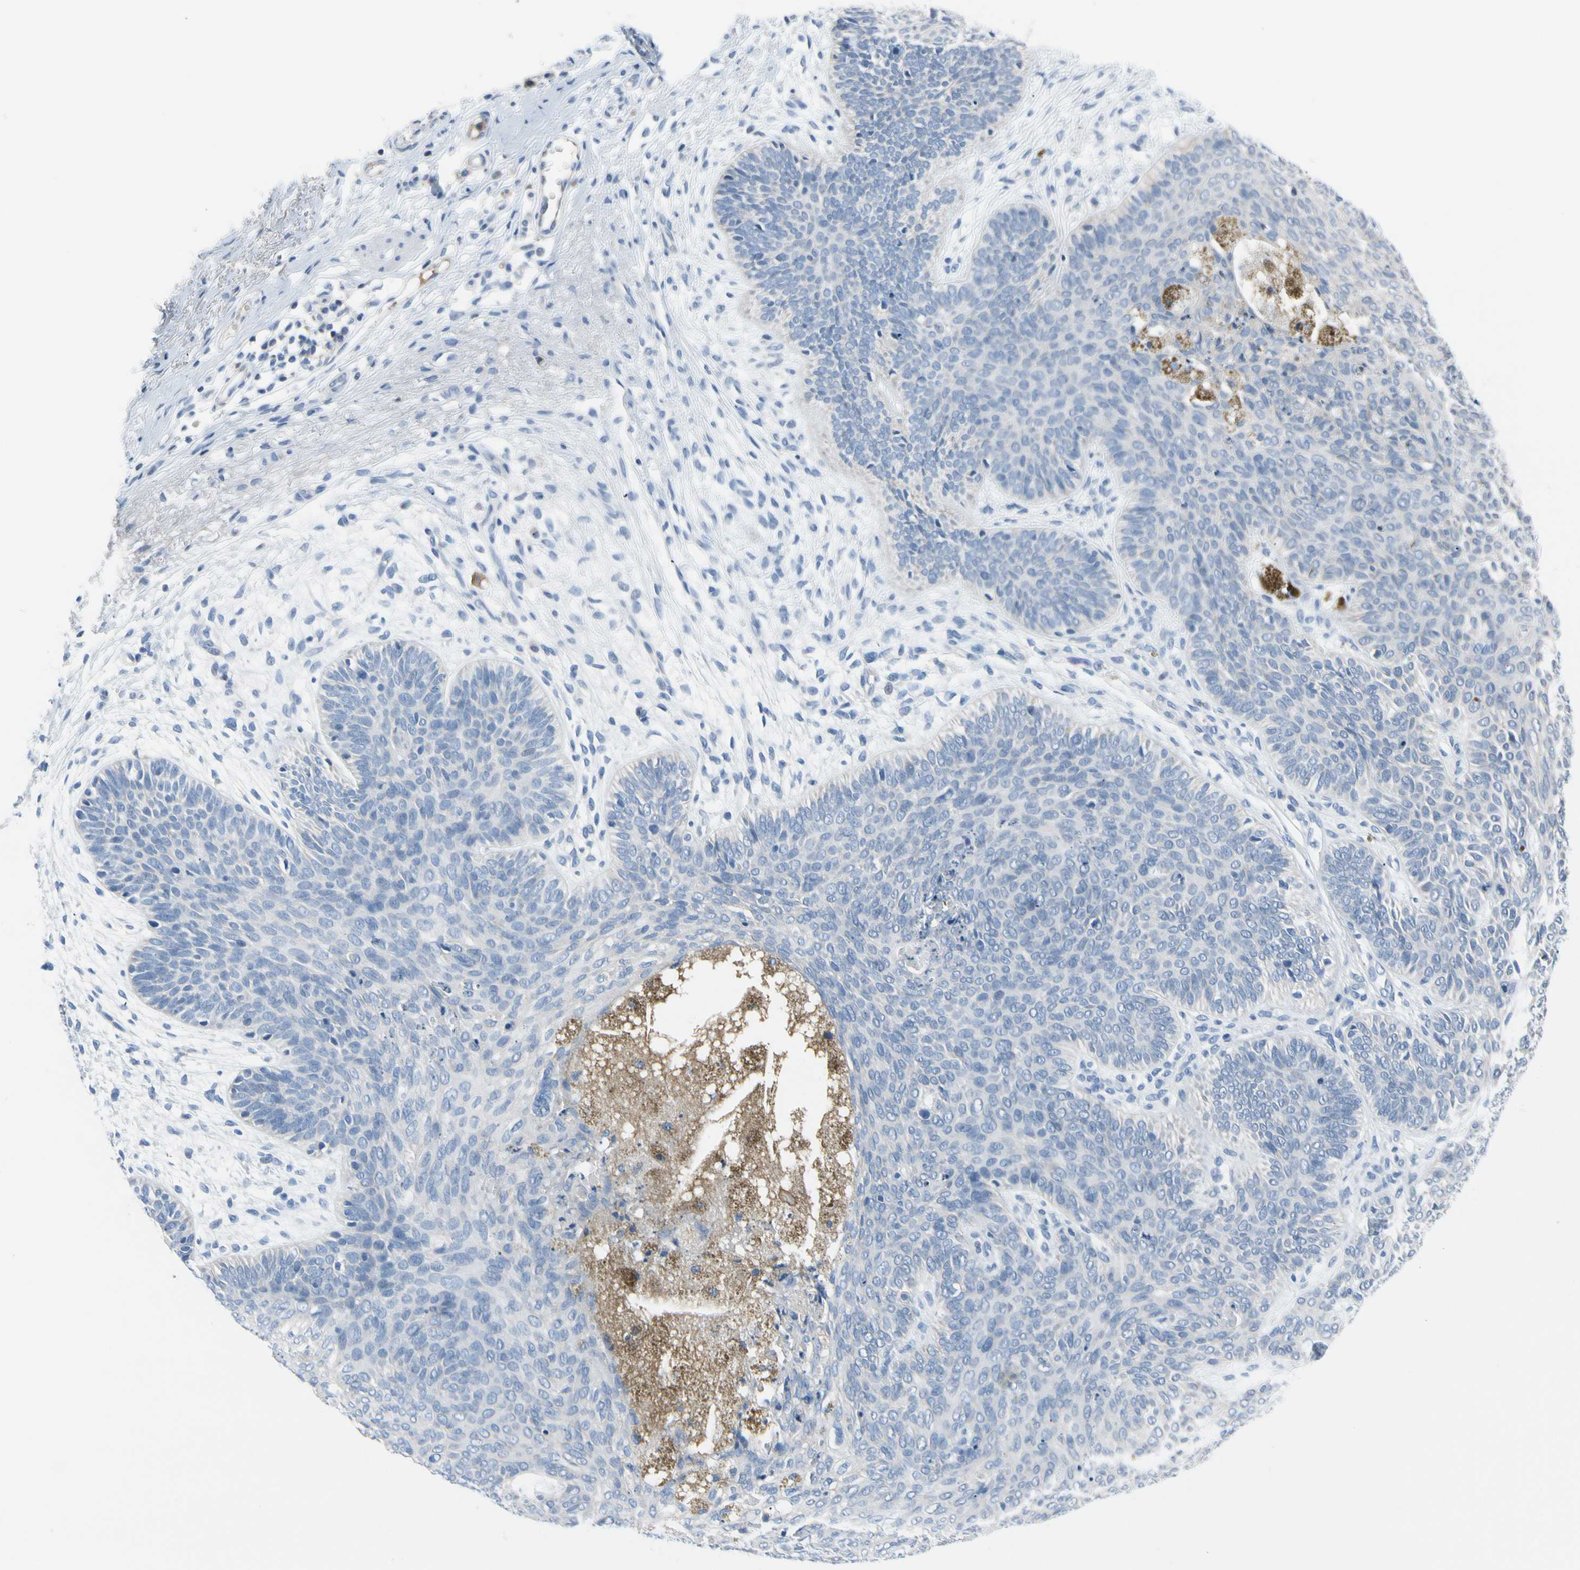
{"staining": {"intensity": "negative", "quantity": "none", "location": "none"}, "tissue": "skin cancer", "cell_type": "Tumor cells", "image_type": "cancer", "snomed": [{"axis": "morphology", "description": "Normal tissue, NOS"}, {"axis": "morphology", "description": "Basal cell carcinoma"}, {"axis": "topography", "description": "Skin"}], "caption": "Histopathology image shows no protein staining in tumor cells of skin cancer (basal cell carcinoma) tissue. Brightfield microscopy of IHC stained with DAB (brown) and hematoxylin (blue), captured at high magnification.", "gene": "MUC5B", "patient": {"sex": "male", "age": 52}}